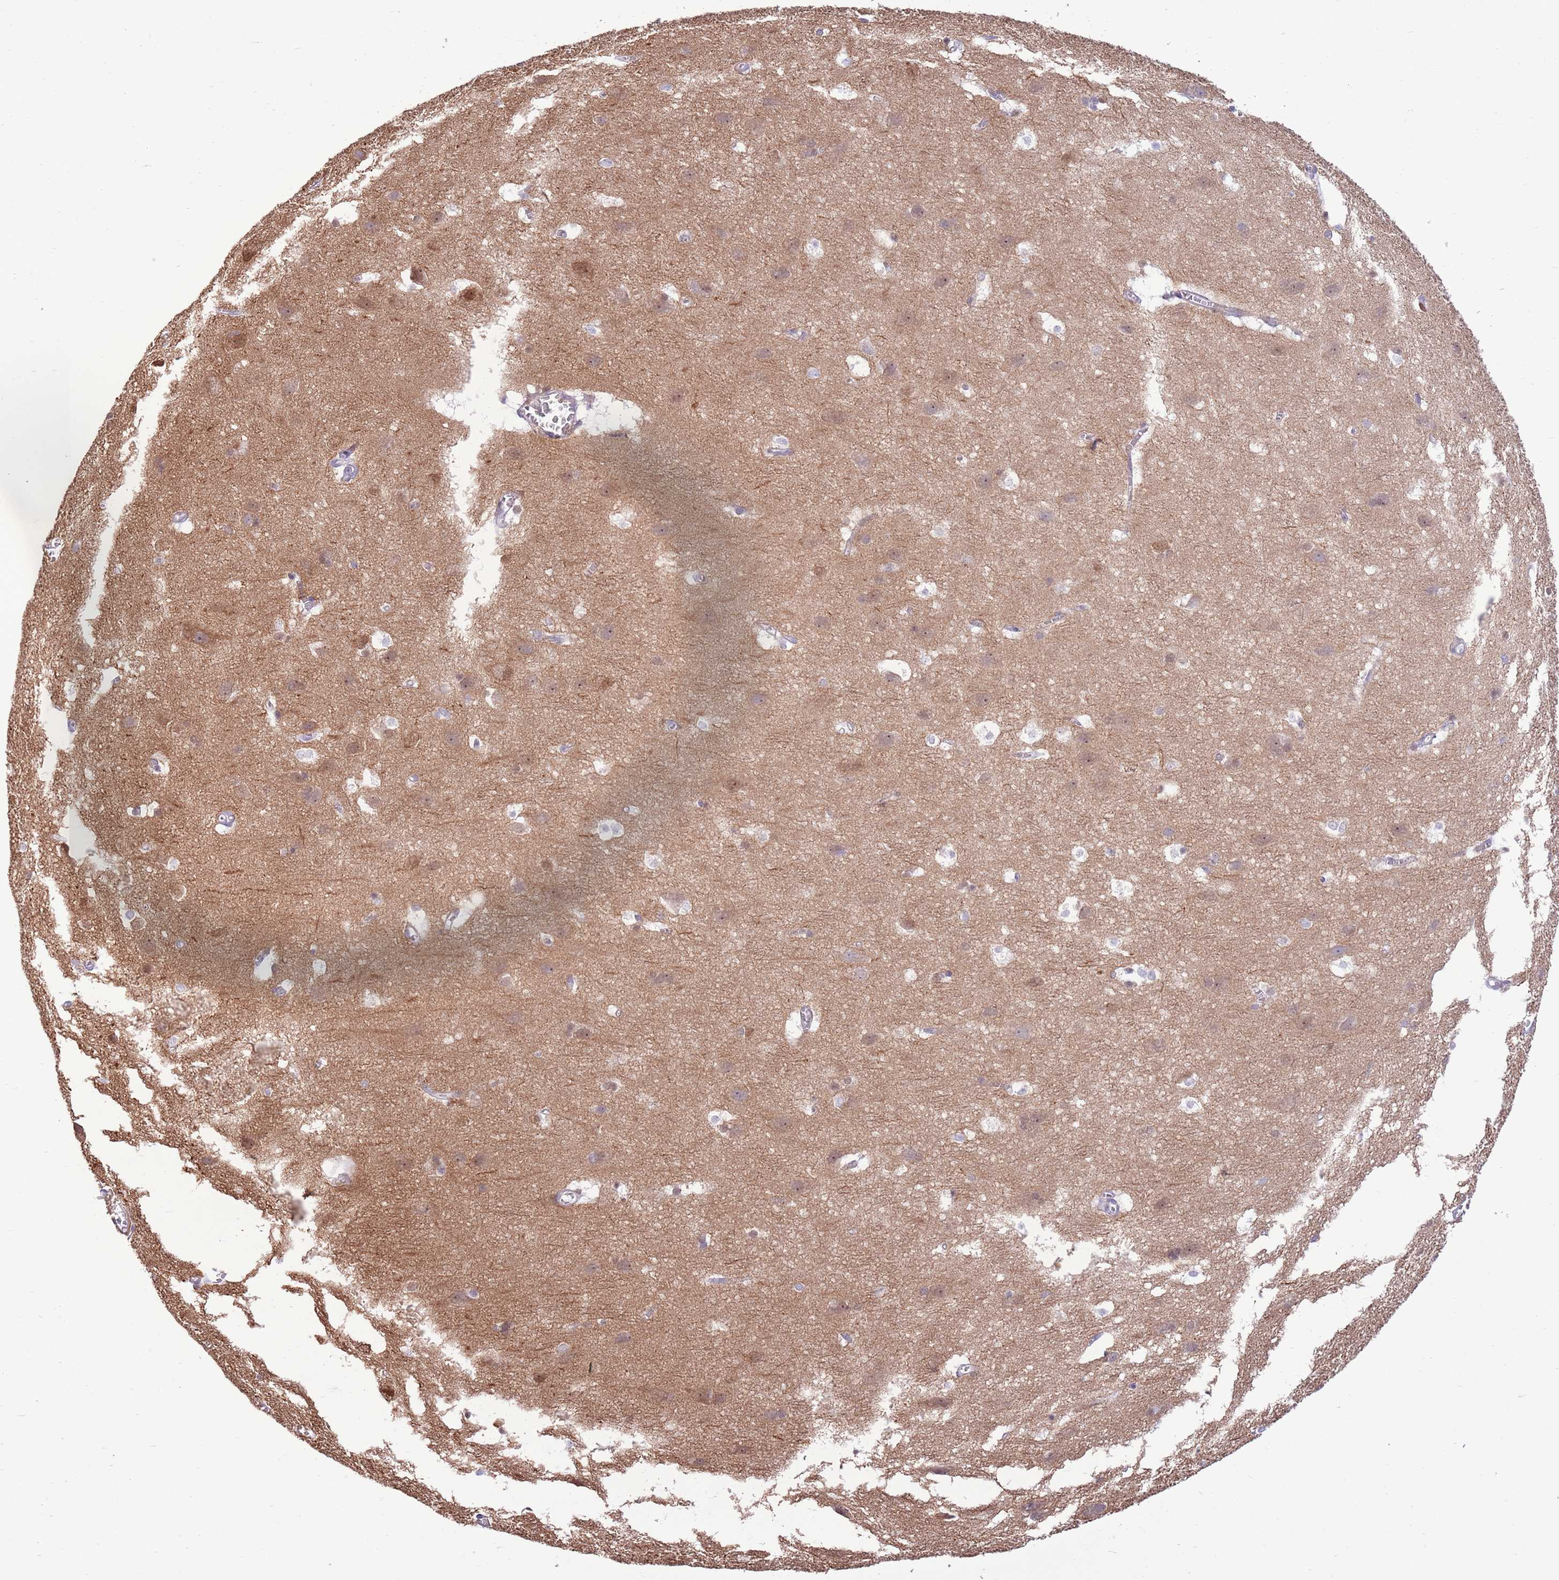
{"staining": {"intensity": "negative", "quantity": "none", "location": "none"}, "tissue": "cerebral cortex", "cell_type": "Endothelial cells", "image_type": "normal", "snomed": [{"axis": "morphology", "description": "Normal tissue, NOS"}, {"axis": "topography", "description": "Cerebral cortex"}], "caption": "A micrograph of human cerebral cortex is negative for staining in endothelial cells. The staining is performed using DAB (3,3'-diaminobenzidine) brown chromogen with nuclei counter-stained in using hematoxylin.", "gene": "ZC4H2", "patient": {"sex": "male", "age": 54}}